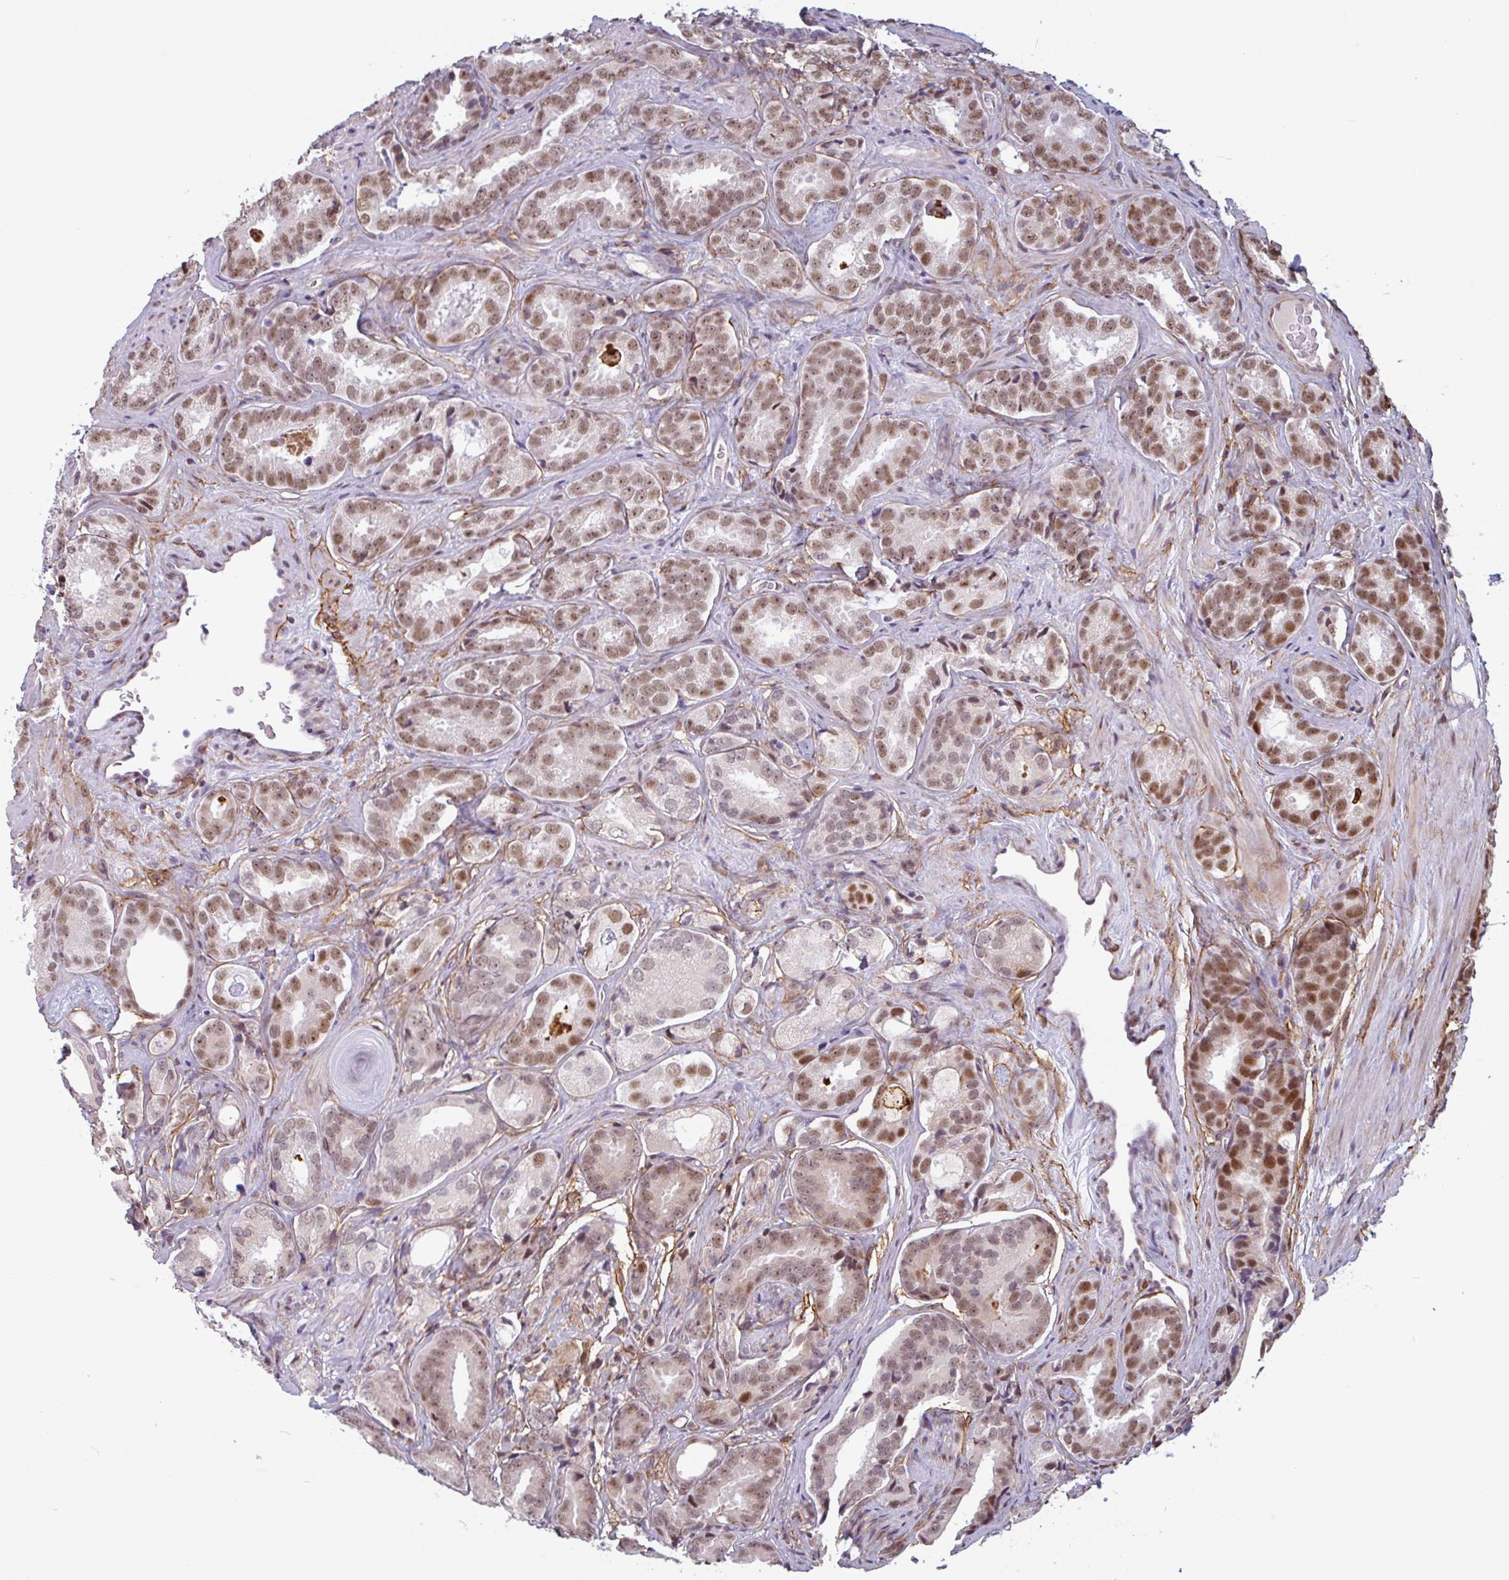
{"staining": {"intensity": "moderate", "quantity": ">75%", "location": "nuclear"}, "tissue": "prostate cancer", "cell_type": "Tumor cells", "image_type": "cancer", "snomed": [{"axis": "morphology", "description": "Adenocarcinoma, High grade"}, {"axis": "topography", "description": "Prostate"}], "caption": "This micrograph reveals adenocarcinoma (high-grade) (prostate) stained with immunohistochemistry to label a protein in brown. The nuclear of tumor cells show moderate positivity for the protein. Nuclei are counter-stained blue.", "gene": "TMEM119", "patient": {"sex": "male", "age": 71}}